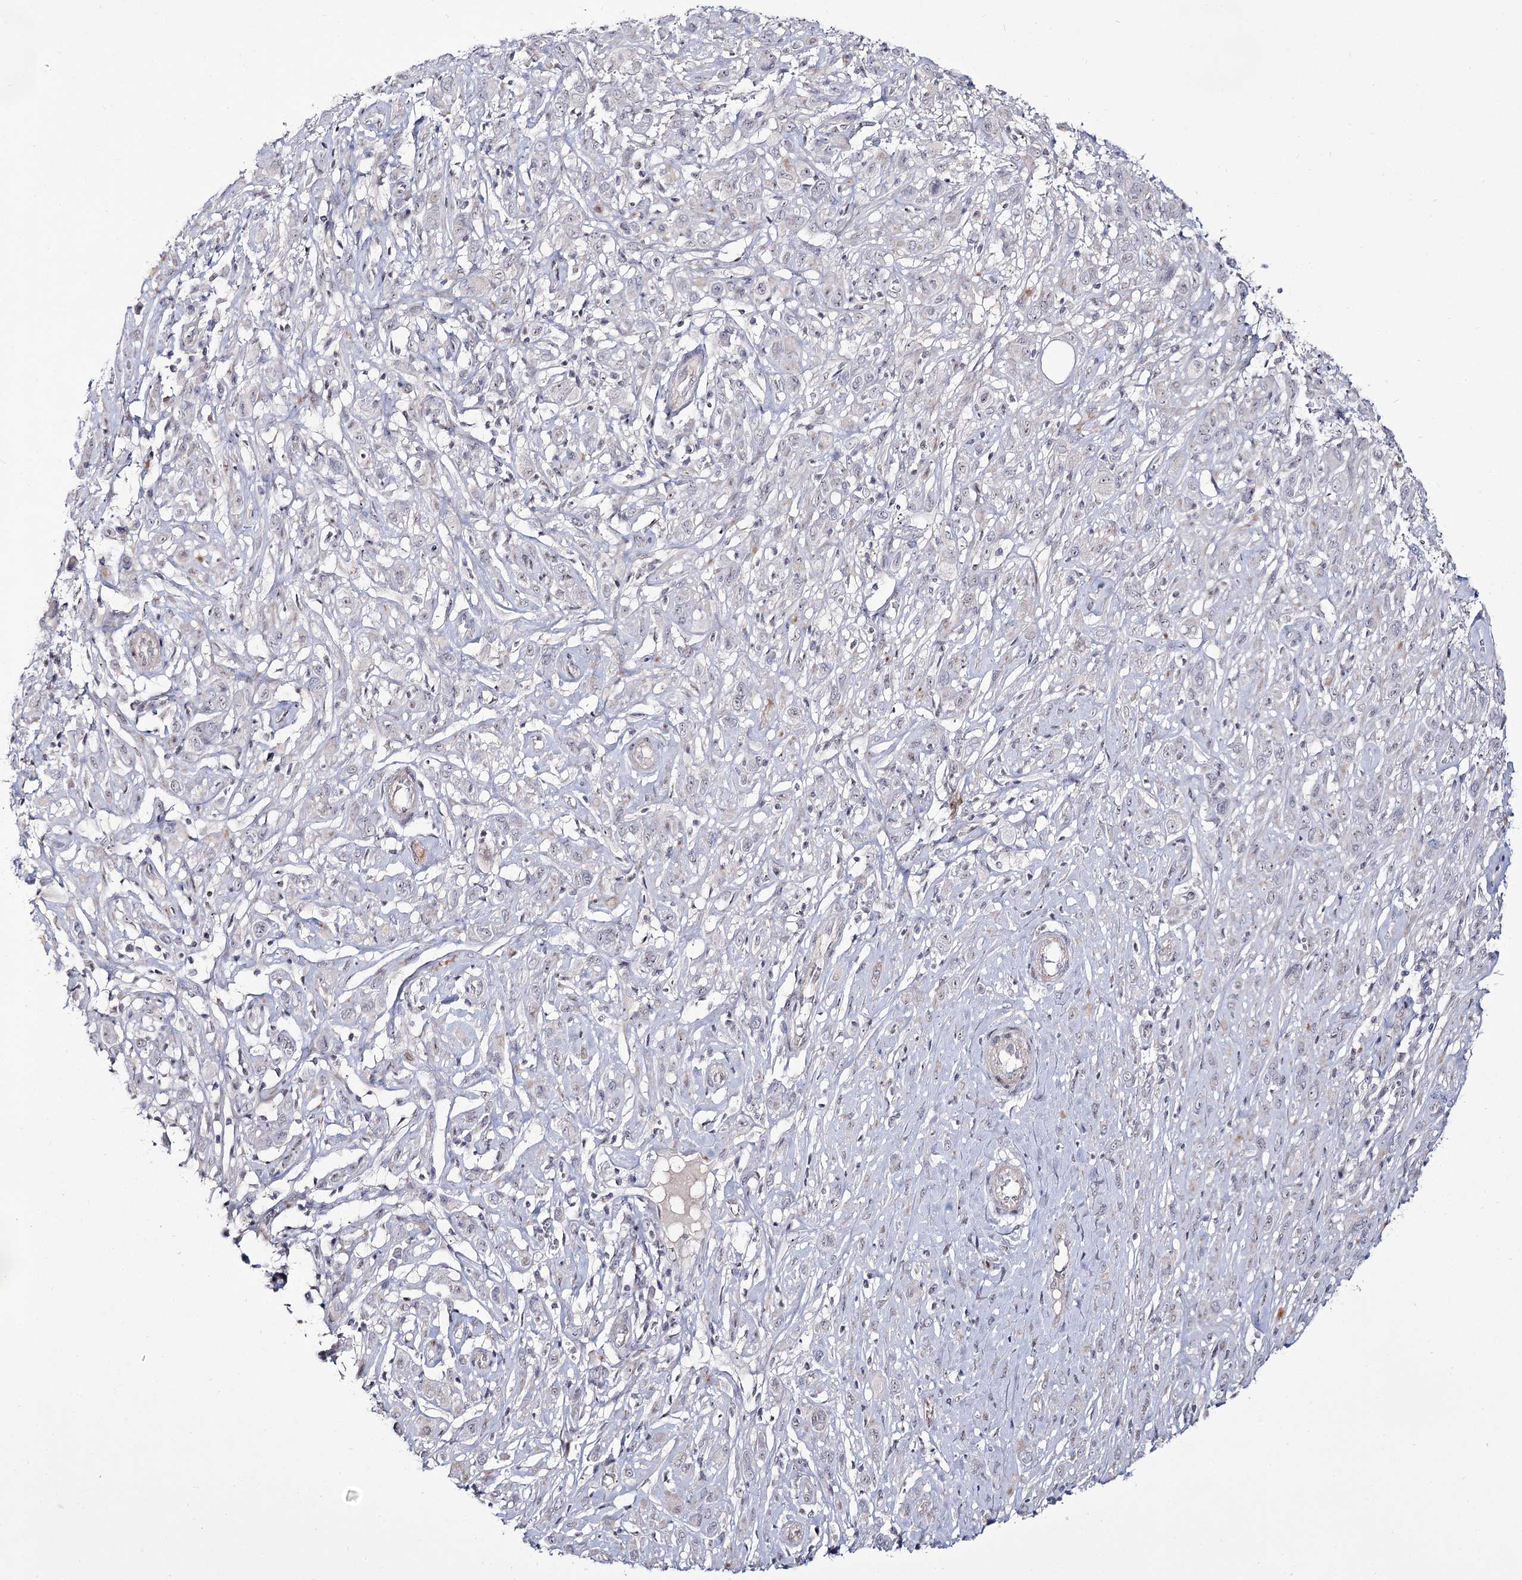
{"staining": {"intensity": "negative", "quantity": "none", "location": "none"}, "tissue": "melanoma", "cell_type": "Tumor cells", "image_type": "cancer", "snomed": [{"axis": "morphology", "description": "Malignant melanoma, NOS"}, {"axis": "topography", "description": "Skin of trunk"}], "caption": "This photomicrograph is of malignant melanoma stained with immunohistochemistry (IHC) to label a protein in brown with the nuclei are counter-stained blue. There is no positivity in tumor cells.", "gene": "RRP9", "patient": {"sex": "male", "age": 71}}